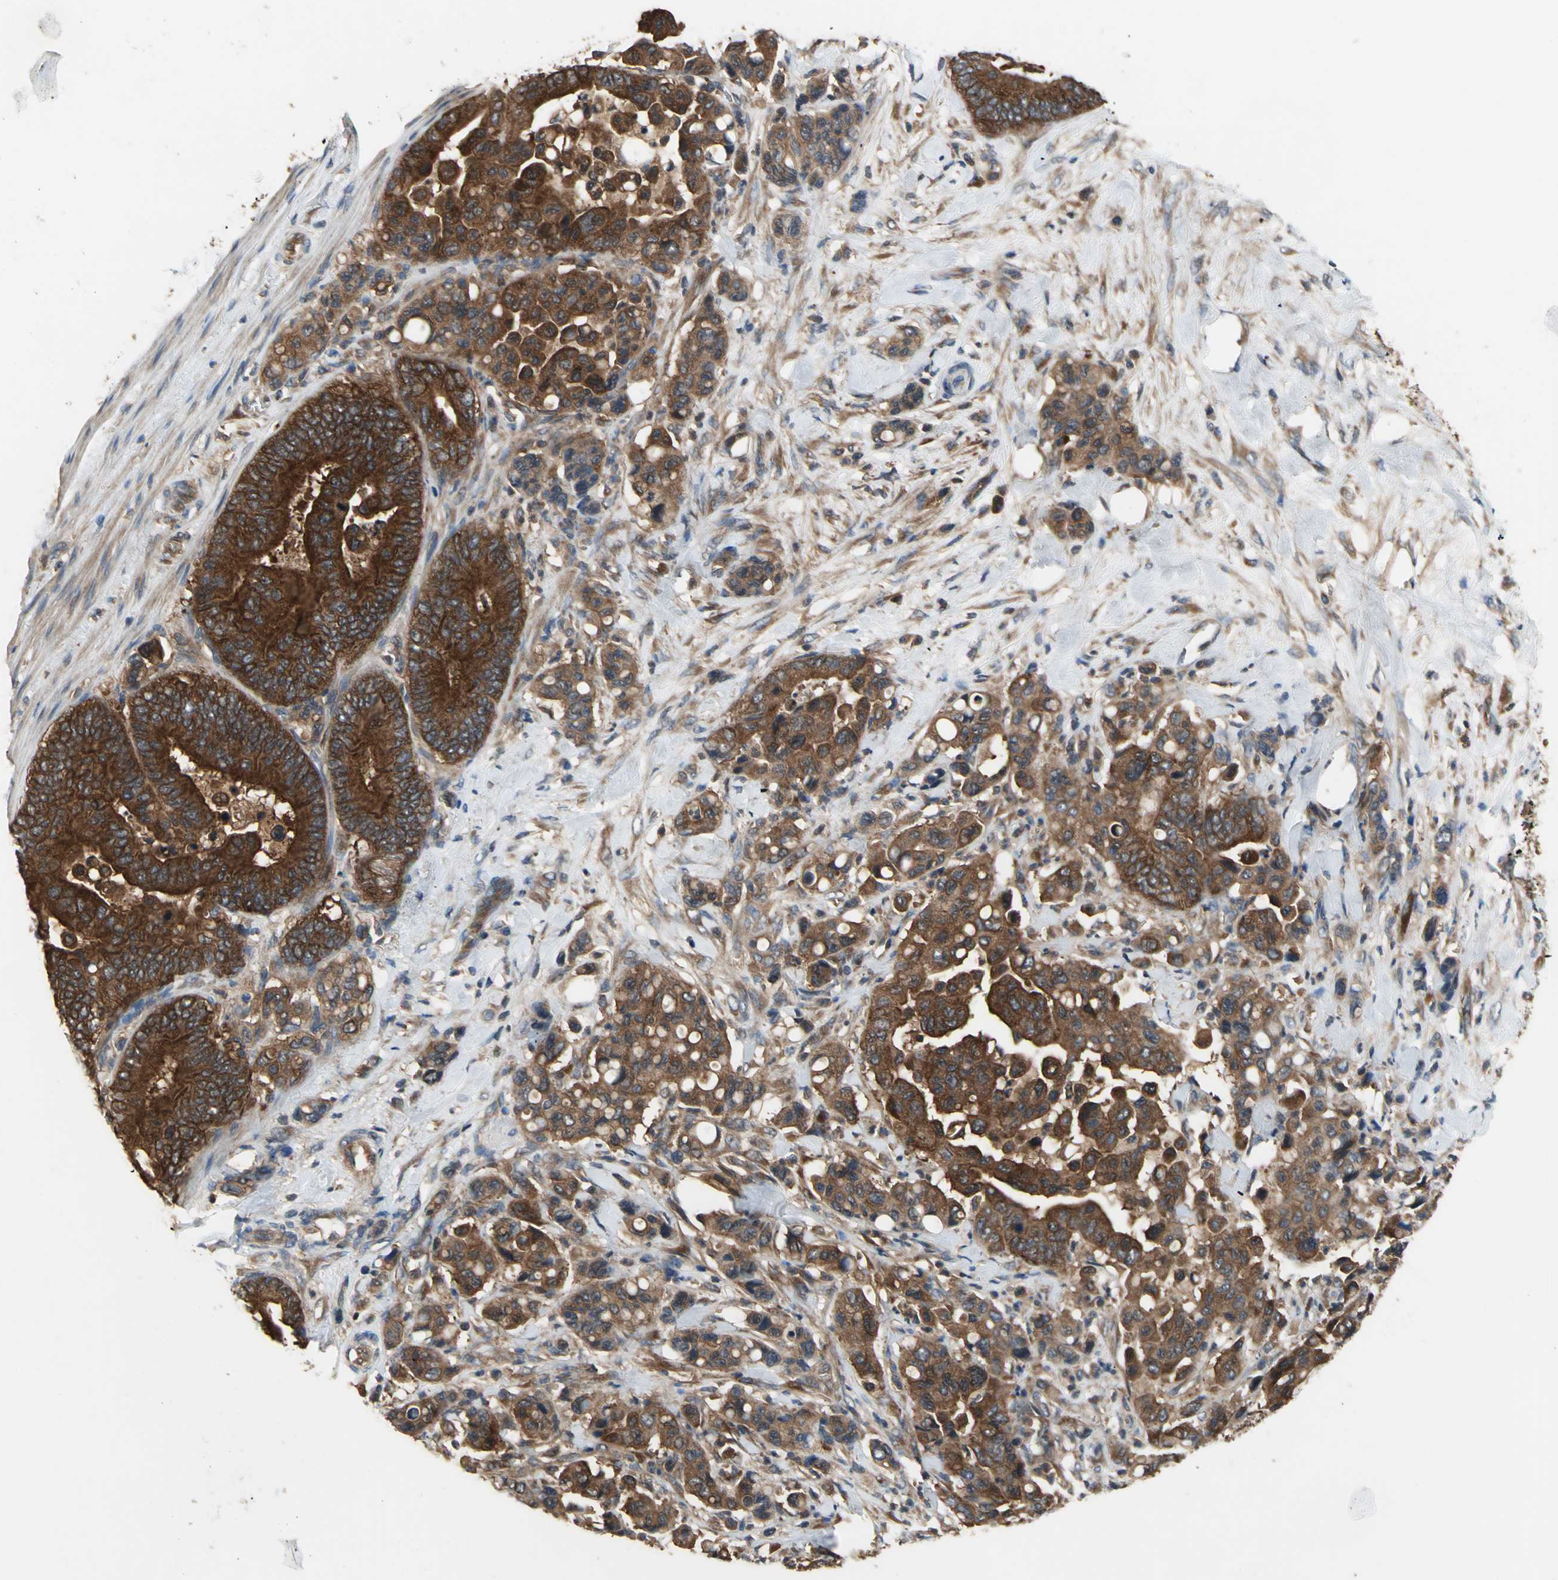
{"staining": {"intensity": "strong", "quantity": ">75%", "location": "cytoplasmic/membranous"}, "tissue": "colorectal cancer", "cell_type": "Tumor cells", "image_type": "cancer", "snomed": [{"axis": "morphology", "description": "Normal tissue, NOS"}, {"axis": "morphology", "description": "Adenocarcinoma, NOS"}, {"axis": "topography", "description": "Colon"}], "caption": "Protein analysis of adenocarcinoma (colorectal) tissue shows strong cytoplasmic/membranous staining in about >75% of tumor cells.", "gene": "CAPN1", "patient": {"sex": "male", "age": 82}}